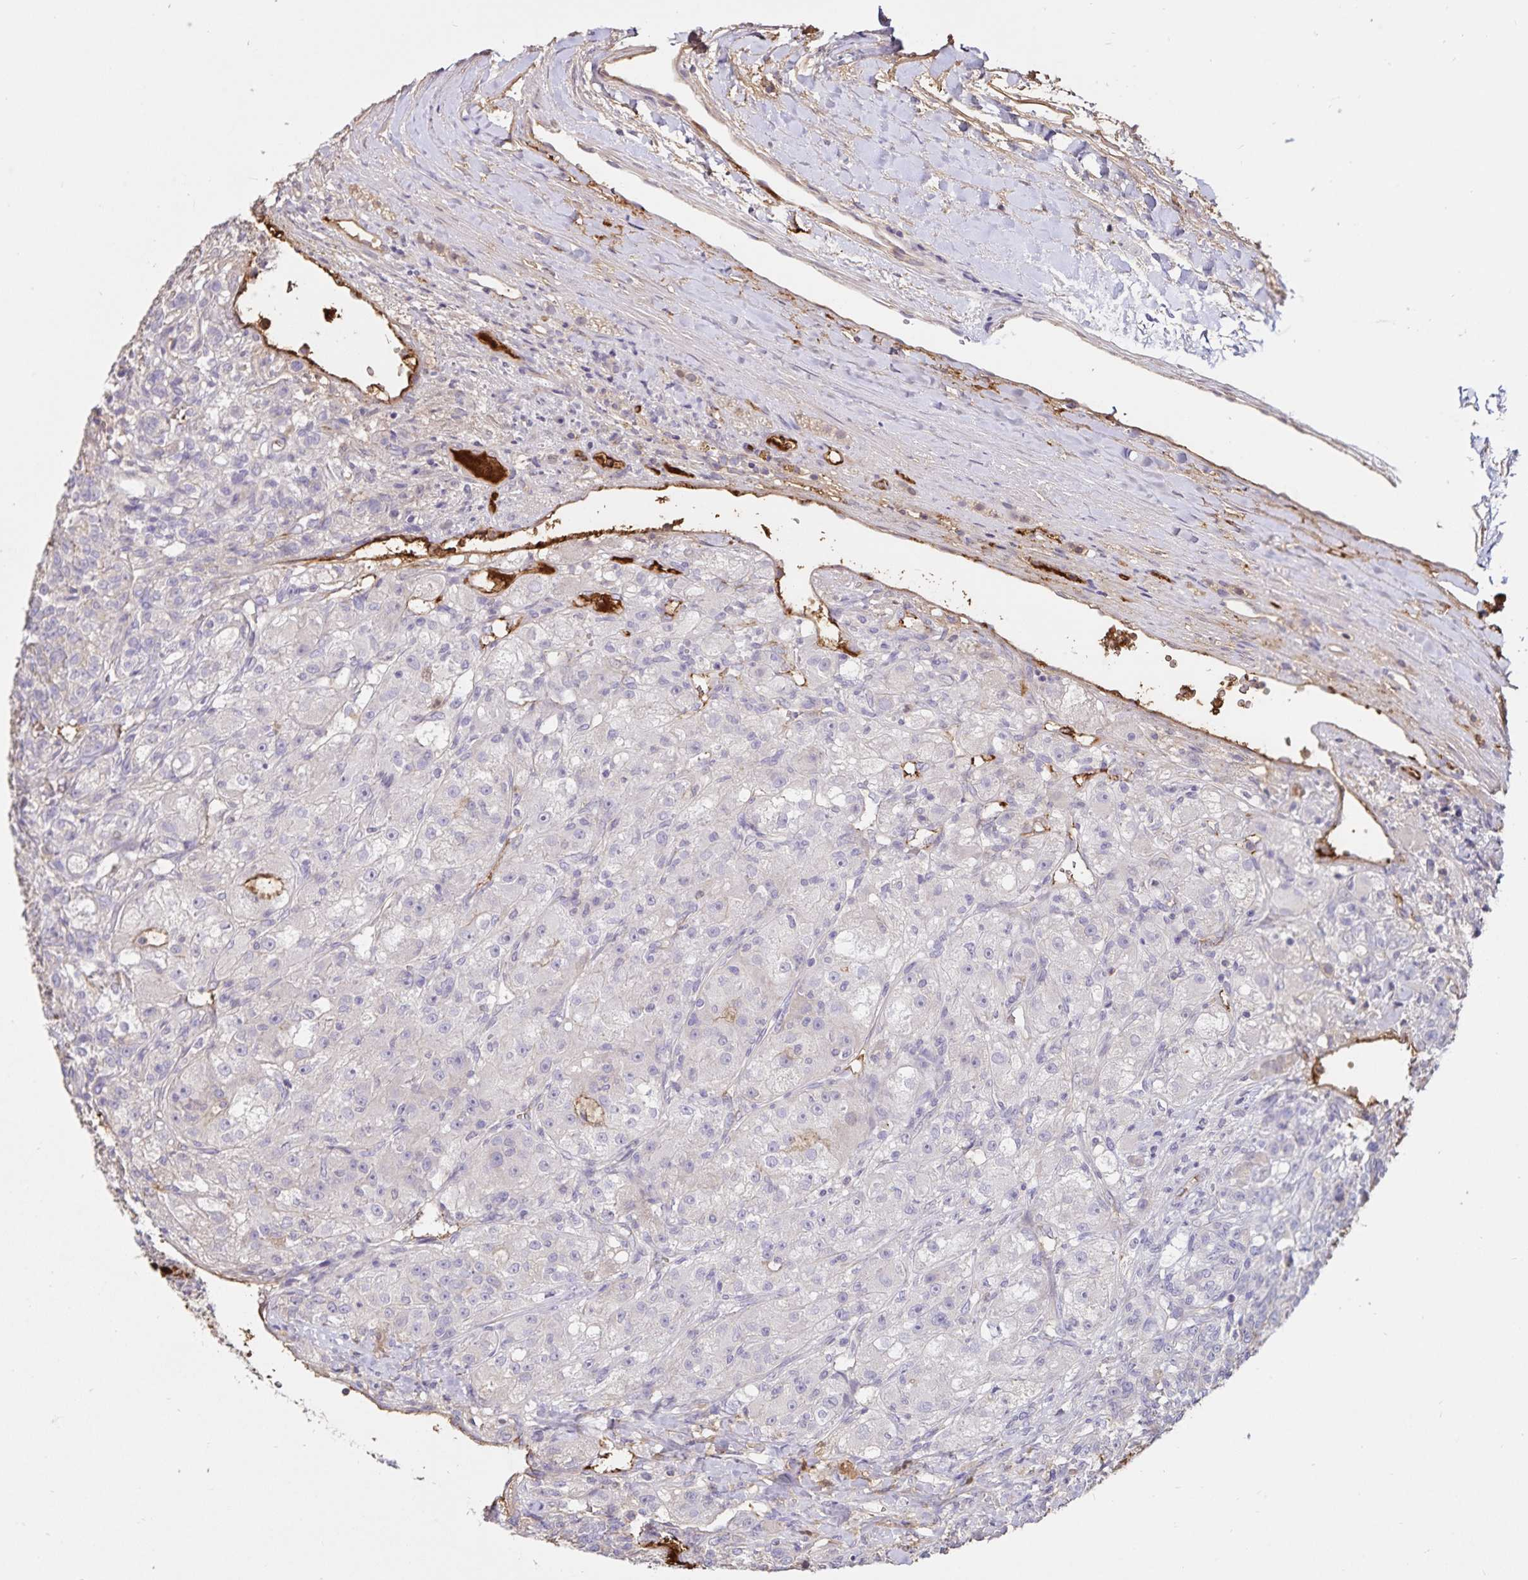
{"staining": {"intensity": "negative", "quantity": "none", "location": "none"}, "tissue": "renal cancer", "cell_type": "Tumor cells", "image_type": "cancer", "snomed": [{"axis": "morphology", "description": "Adenocarcinoma, NOS"}, {"axis": "topography", "description": "Kidney"}], "caption": "Tumor cells show no significant protein expression in adenocarcinoma (renal).", "gene": "FGG", "patient": {"sex": "female", "age": 63}}